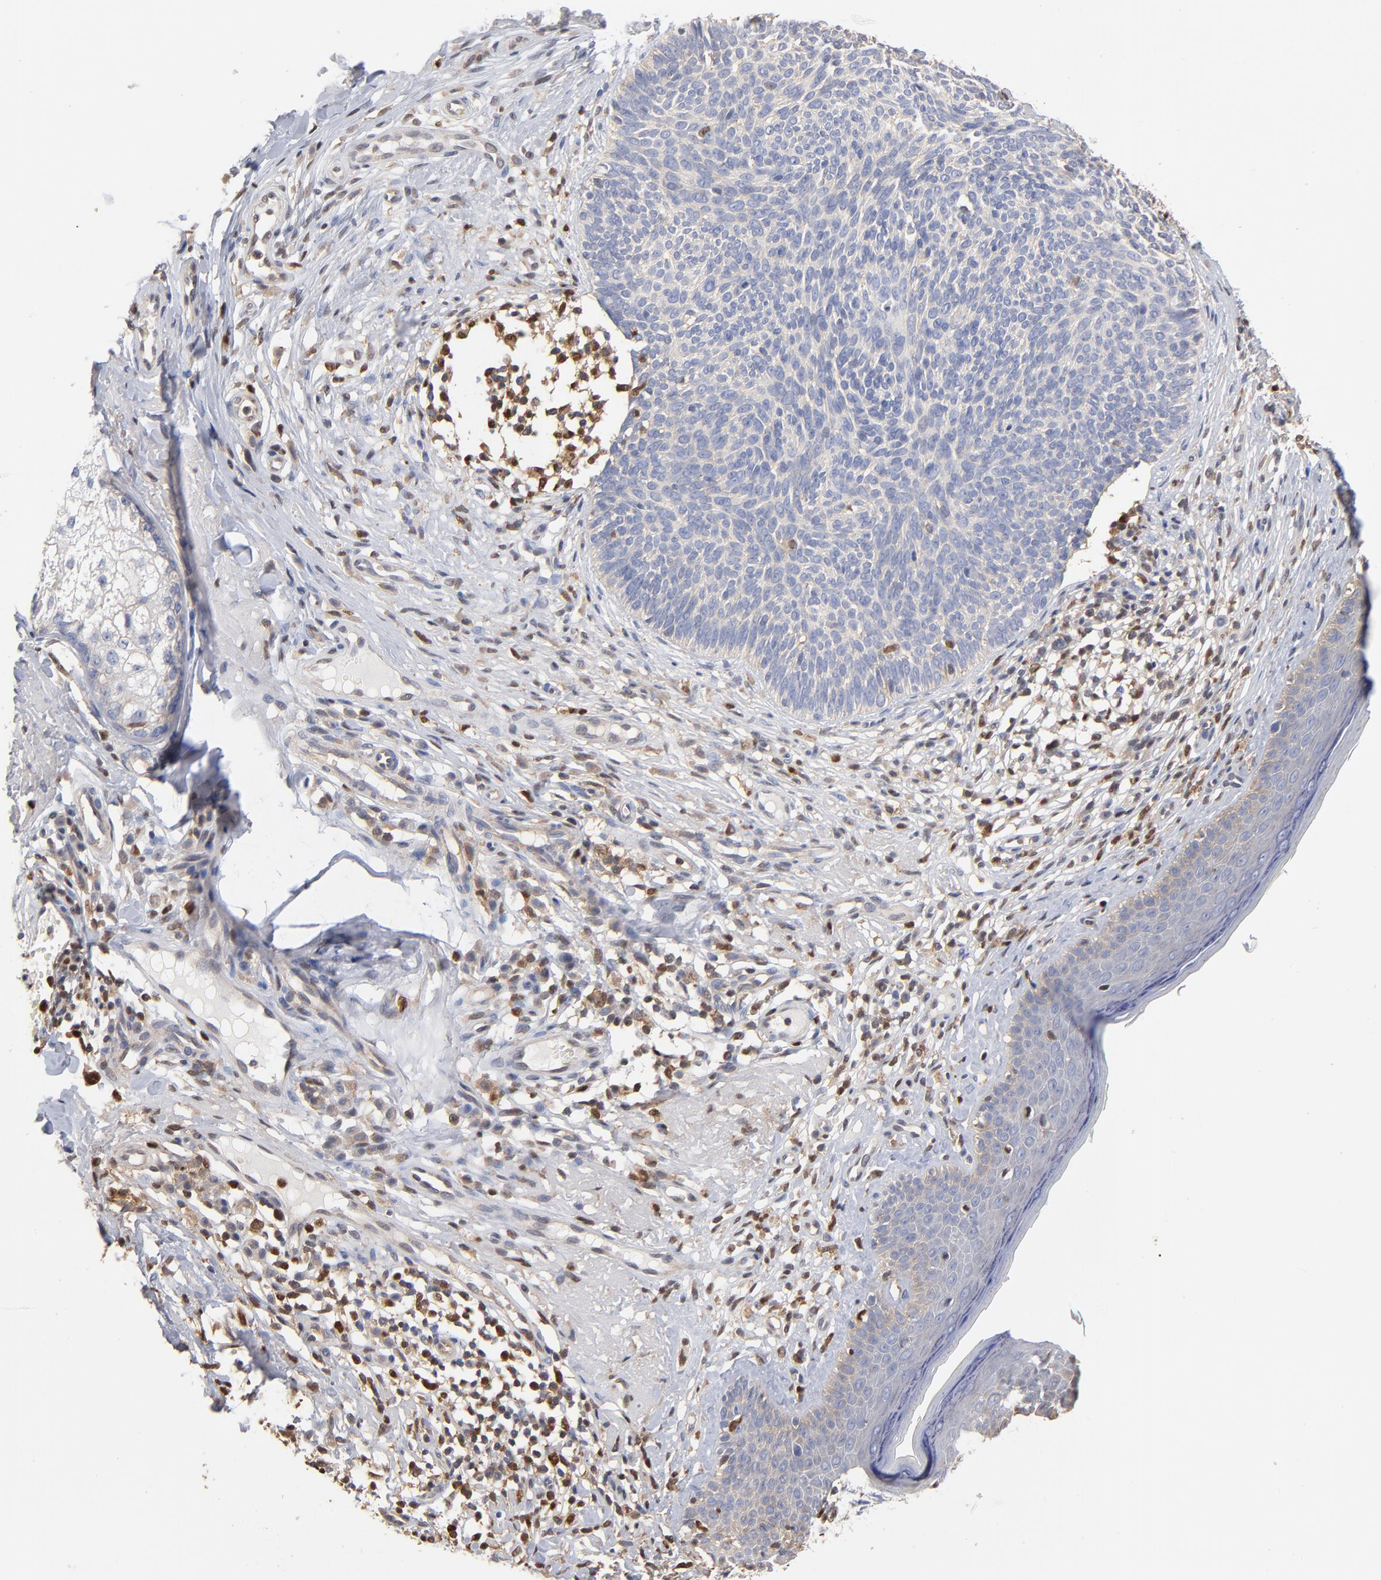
{"staining": {"intensity": "negative", "quantity": "none", "location": "none"}, "tissue": "skin cancer", "cell_type": "Tumor cells", "image_type": "cancer", "snomed": [{"axis": "morphology", "description": "Basal cell carcinoma"}, {"axis": "topography", "description": "Skin"}], "caption": "DAB (3,3'-diaminobenzidine) immunohistochemical staining of human skin cancer (basal cell carcinoma) reveals no significant expression in tumor cells.", "gene": "ARHGEF6", "patient": {"sex": "male", "age": 74}}